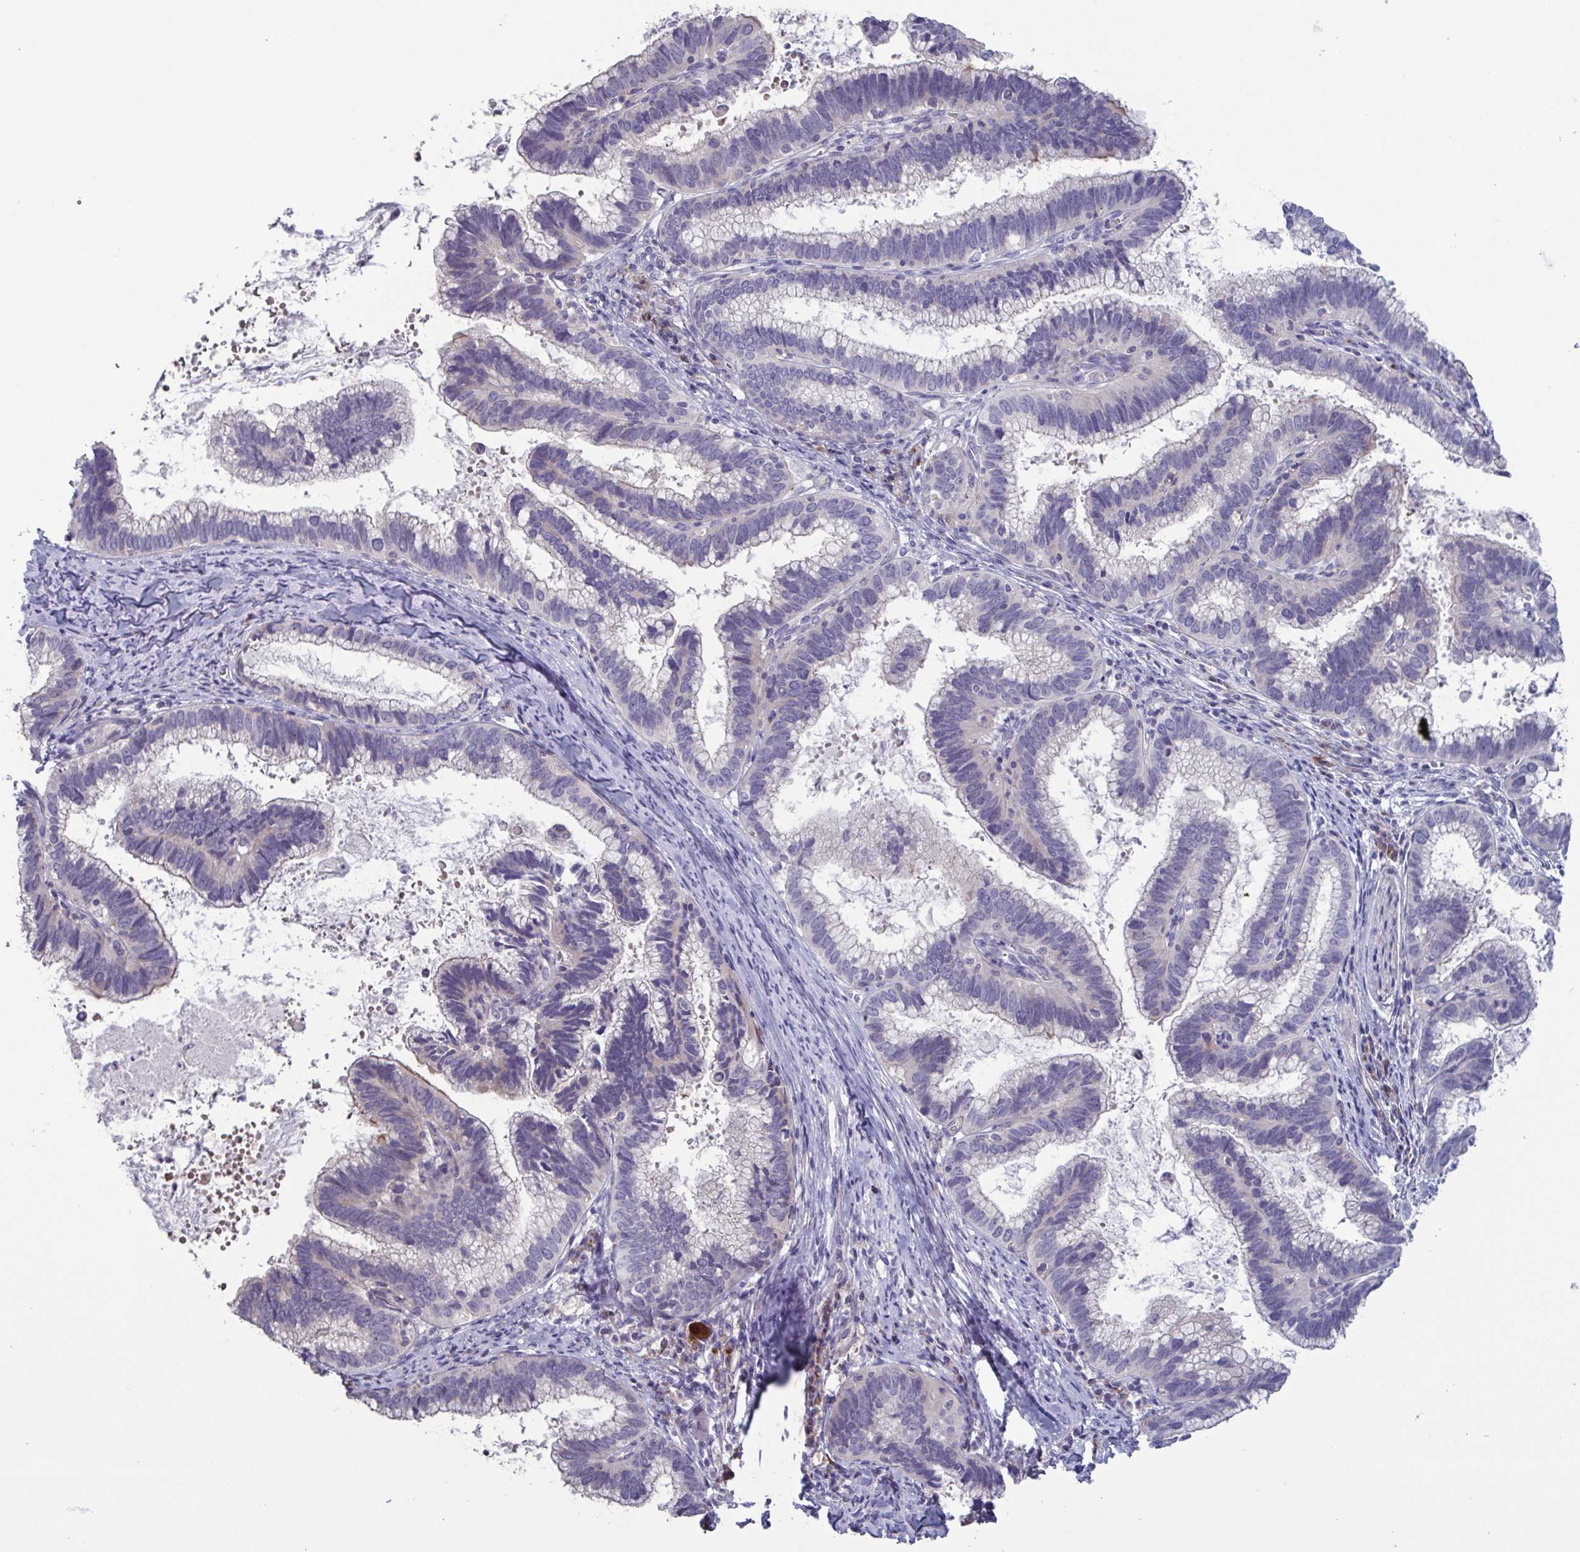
{"staining": {"intensity": "negative", "quantity": "none", "location": "none"}, "tissue": "cervical cancer", "cell_type": "Tumor cells", "image_type": "cancer", "snomed": [{"axis": "morphology", "description": "Adenocarcinoma, NOS"}, {"axis": "topography", "description": "Cervix"}], "caption": "IHC of human cervical adenocarcinoma exhibits no expression in tumor cells. (DAB immunohistochemistry visualized using brightfield microscopy, high magnification).", "gene": "GLDC", "patient": {"sex": "female", "age": 61}}